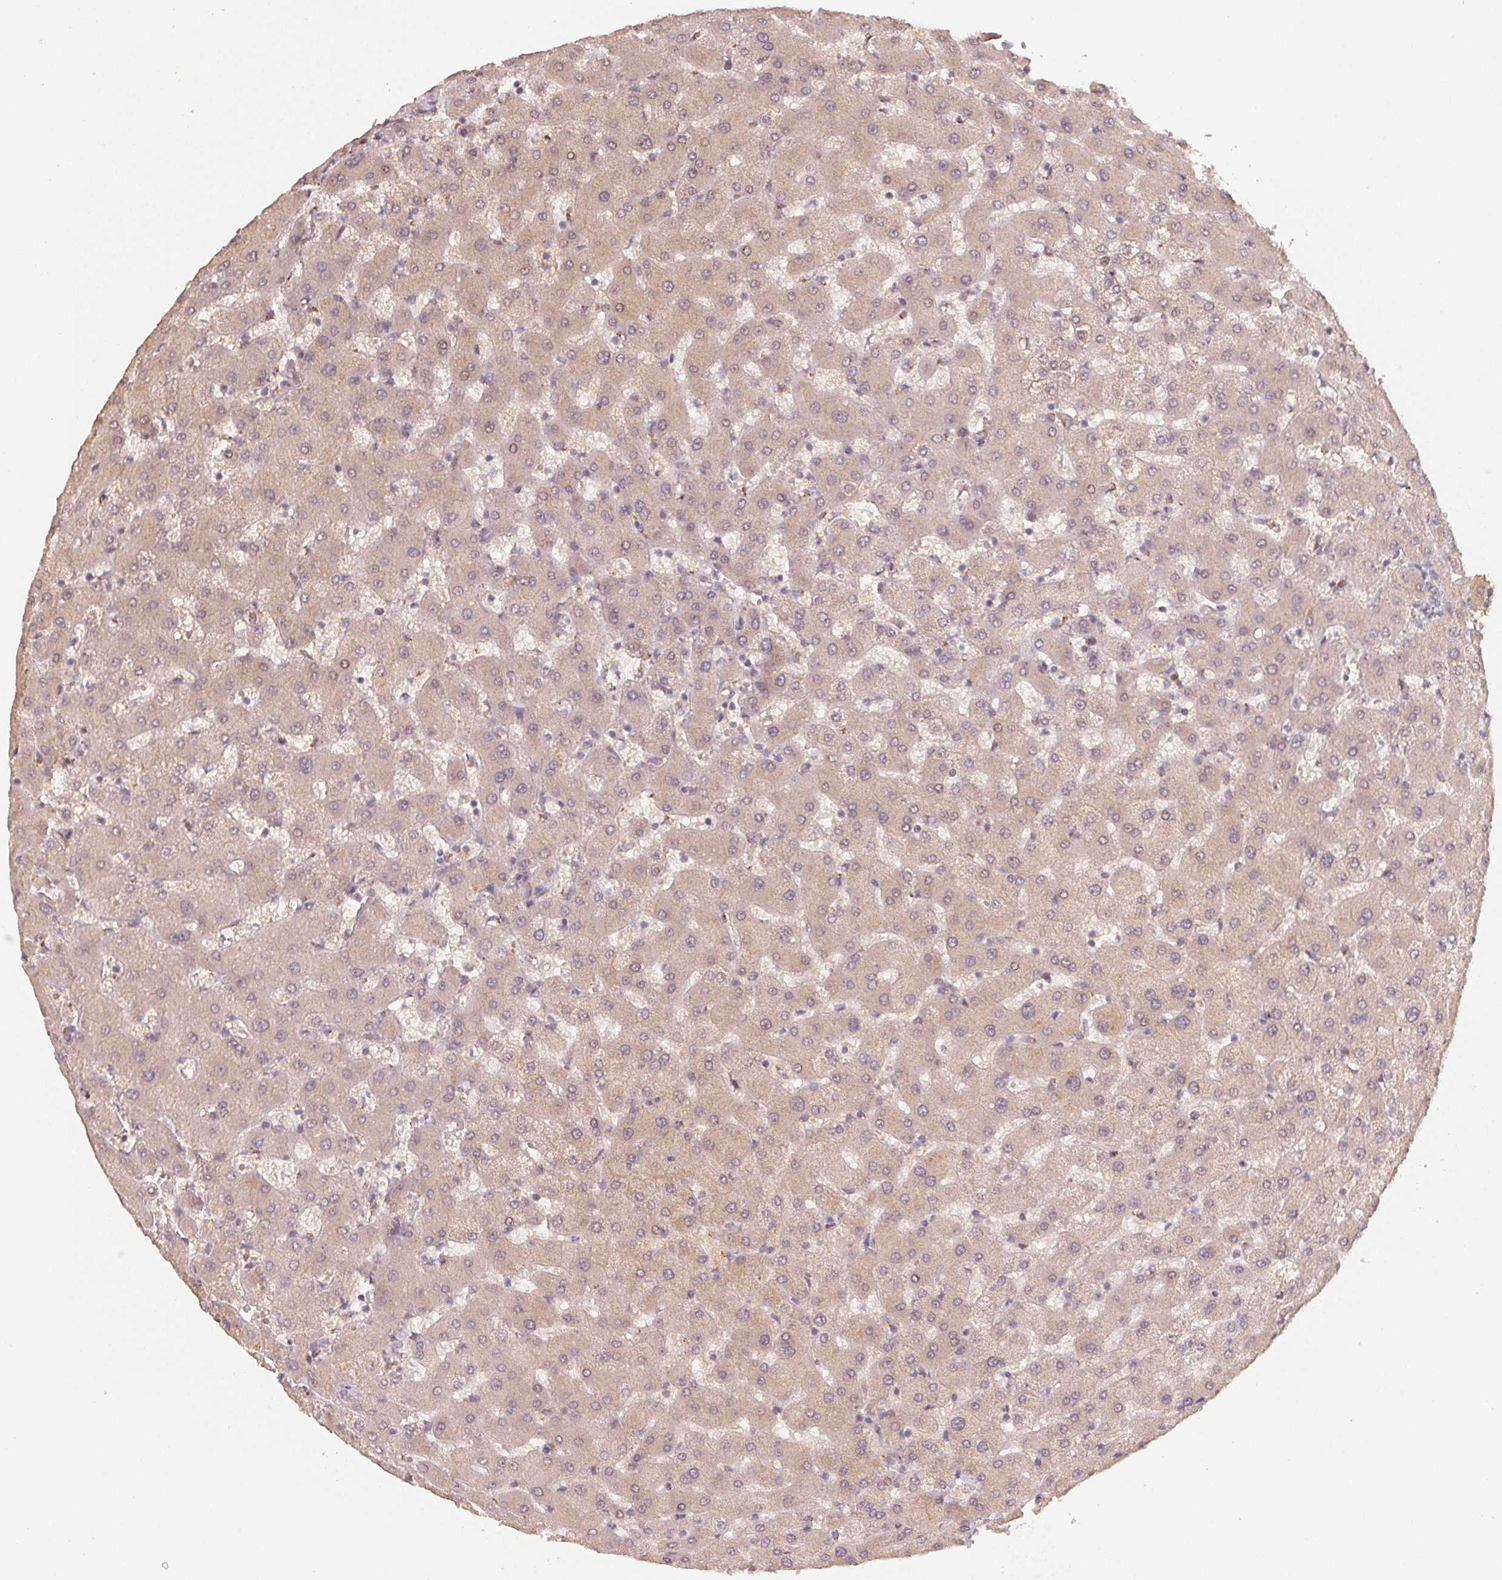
{"staining": {"intensity": "weak", "quantity": ">75%", "location": "cytoplasmic/membranous"}, "tissue": "liver", "cell_type": "Cholangiocytes", "image_type": "normal", "snomed": [{"axis": "morphology", "description": "Normal tissue, NOS"}, {"axis": "topography", "description": "Liver"}], "caption": "Benign liver demonstrates weak cytoplasmic/membranous expression in approximately >75% of cholangiocytes, visualized by immunohistochemistry. The staining is performed using DAB brown chromogen to label protein expression. The nuclei are counter-stained blue using hematoxylin.", "gene": "TSPAN12", "patient": {"sex": "female", "age": 63}}